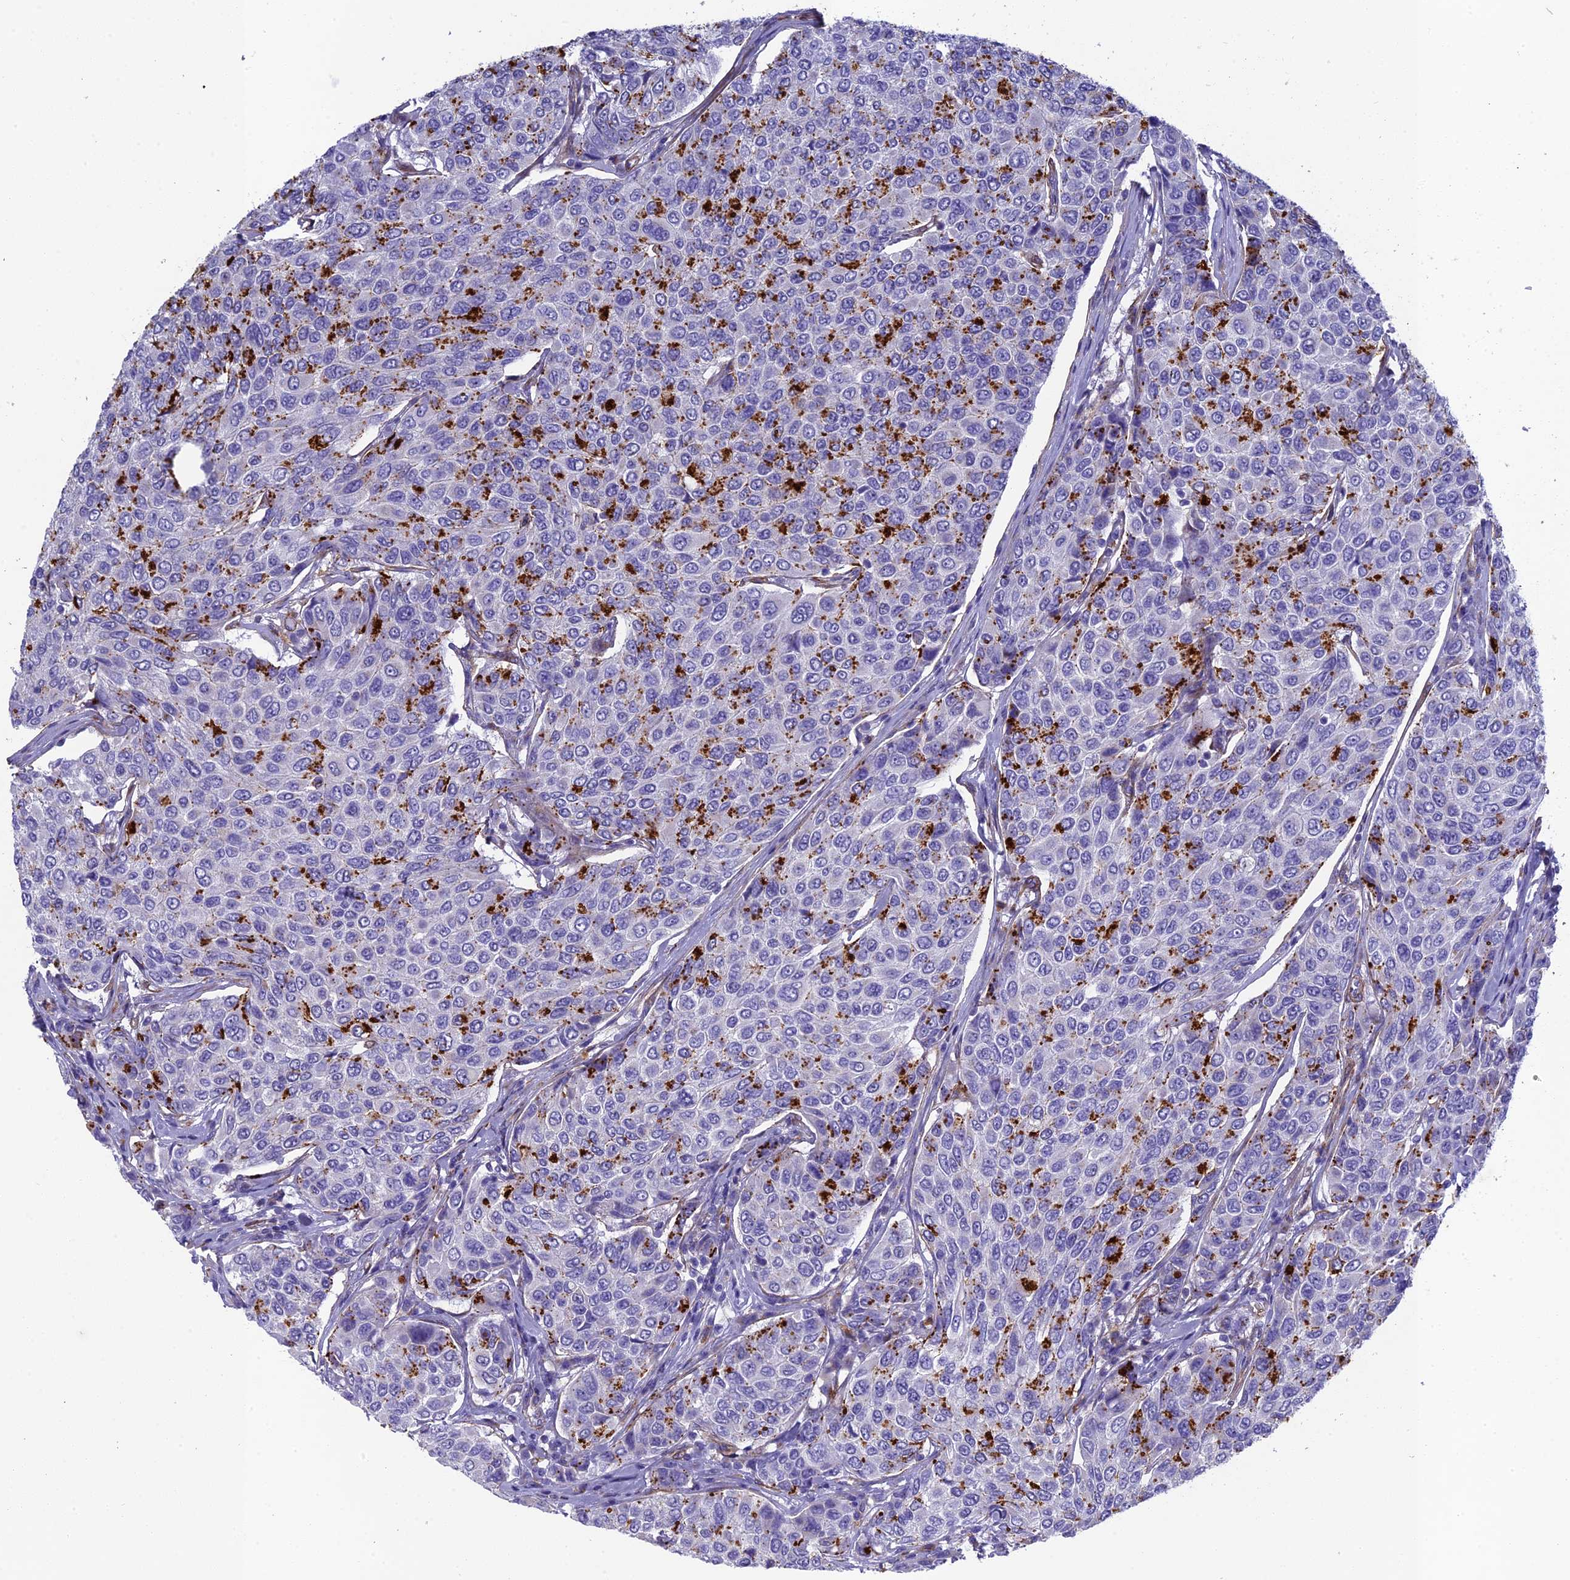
{"staining": {"intensity": "strong", "quantity": "25%-75%", "location": "cytoplasmic/membranous"}, "tissue": "breast cancer", "cell_type": "Tumor cells", "image_type": "cancer", "snomed": [{"axis": "morphology", "description": "Duct carcinoma"}, {"axis": "topography", "description": "Breast"}], "caption": "Strong cytoplasmic/membranous protein positivity is identified in approximately 25%-75% of tumor cells in breast cancer.", "gene": "TNS1", "patient": {"sex": "female", "age": 55}}